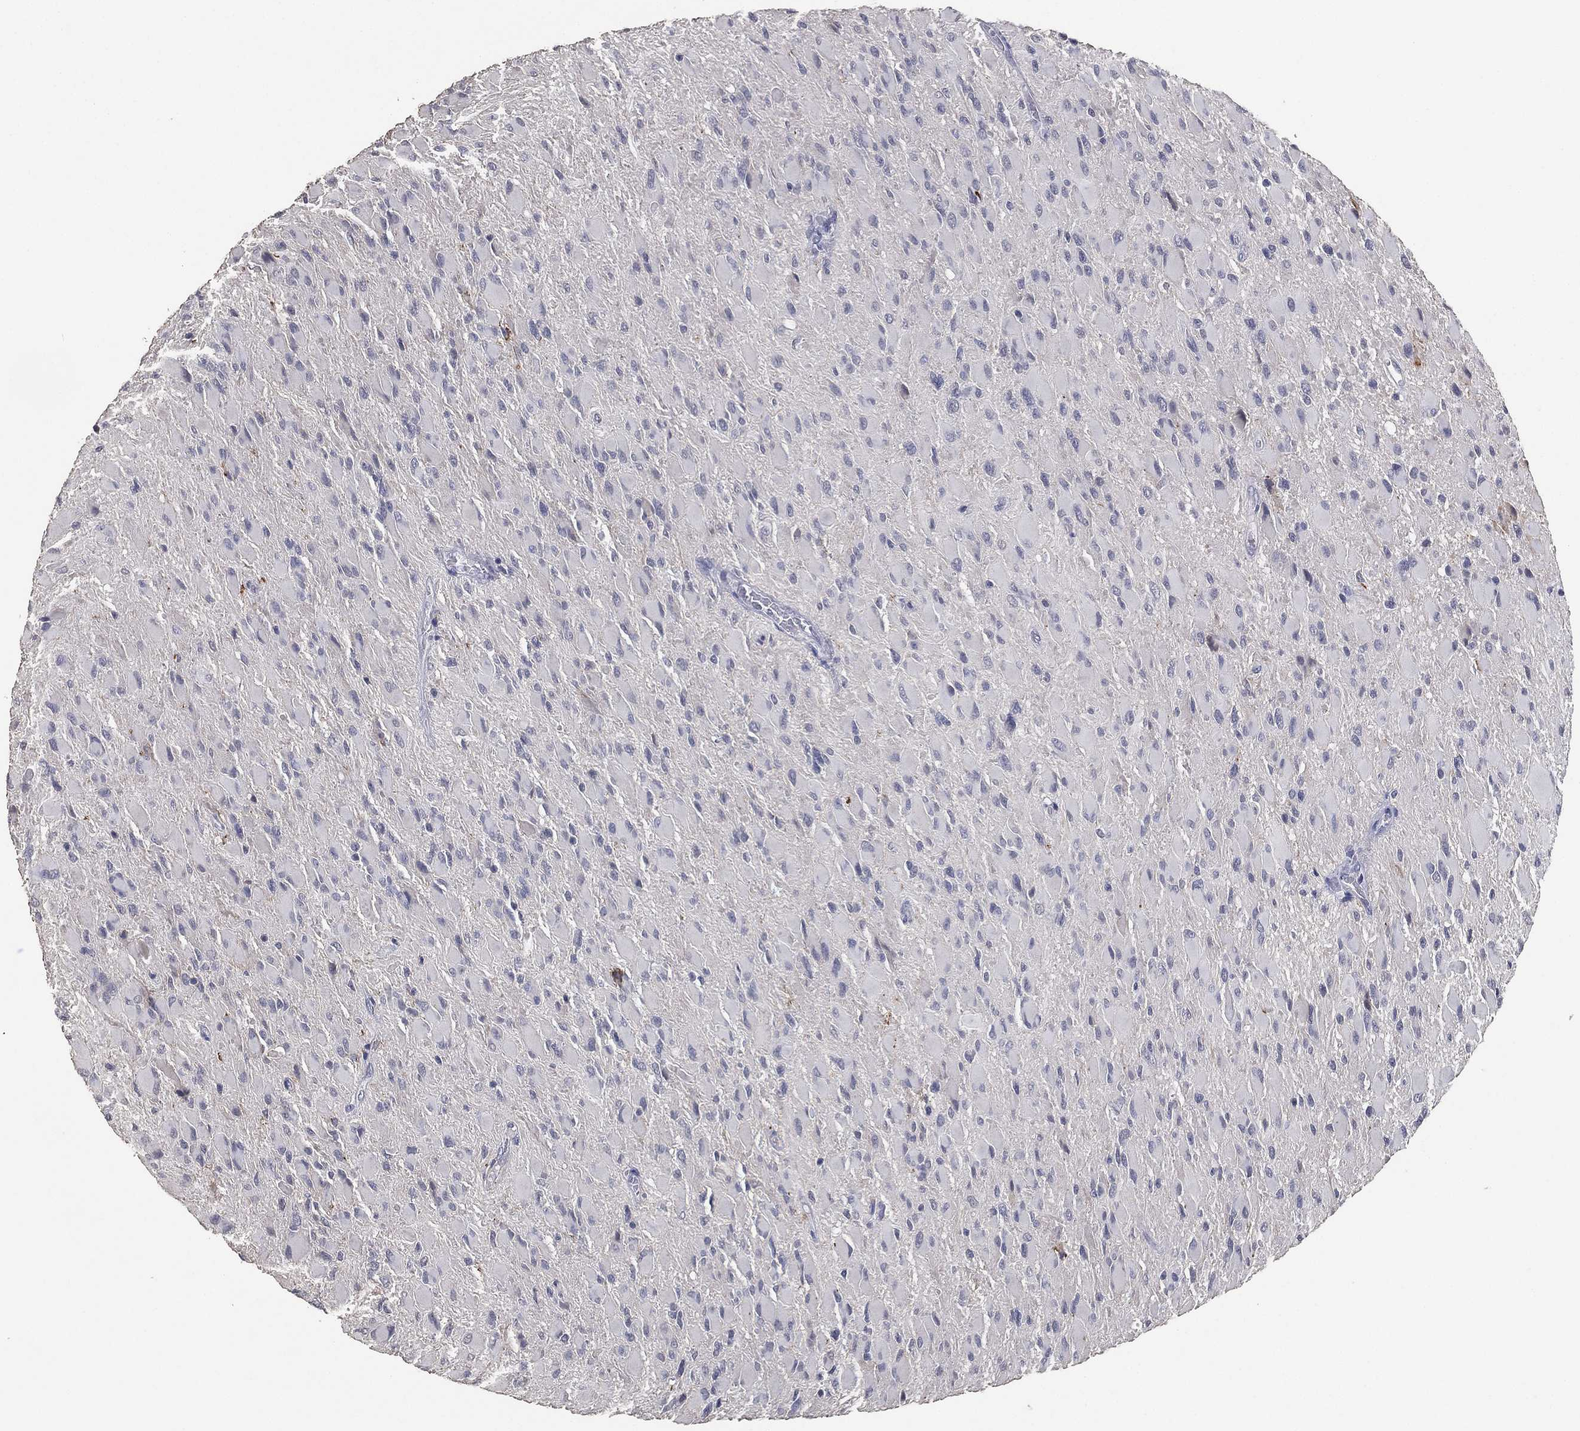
{"staining": {"intensity": "negative", "quantity": "none", "location": "none"}, "tissue": "glioma", "cell_type": "Tumor cells", "image_type": "cancer", "snomed": [{"axis": "morphology", "description": "Glioma, malignant, High grade"}, {"axis": "topography", "description": "Cerebral cortex"}], "caption": "A high-resolution photomicrograph shows immunohistochemistry (IHC) staining of glioma, which displays no significant staining in tumor cells.", "gene": "DSG1", "patient": {"sex": "female", "age": 36}}